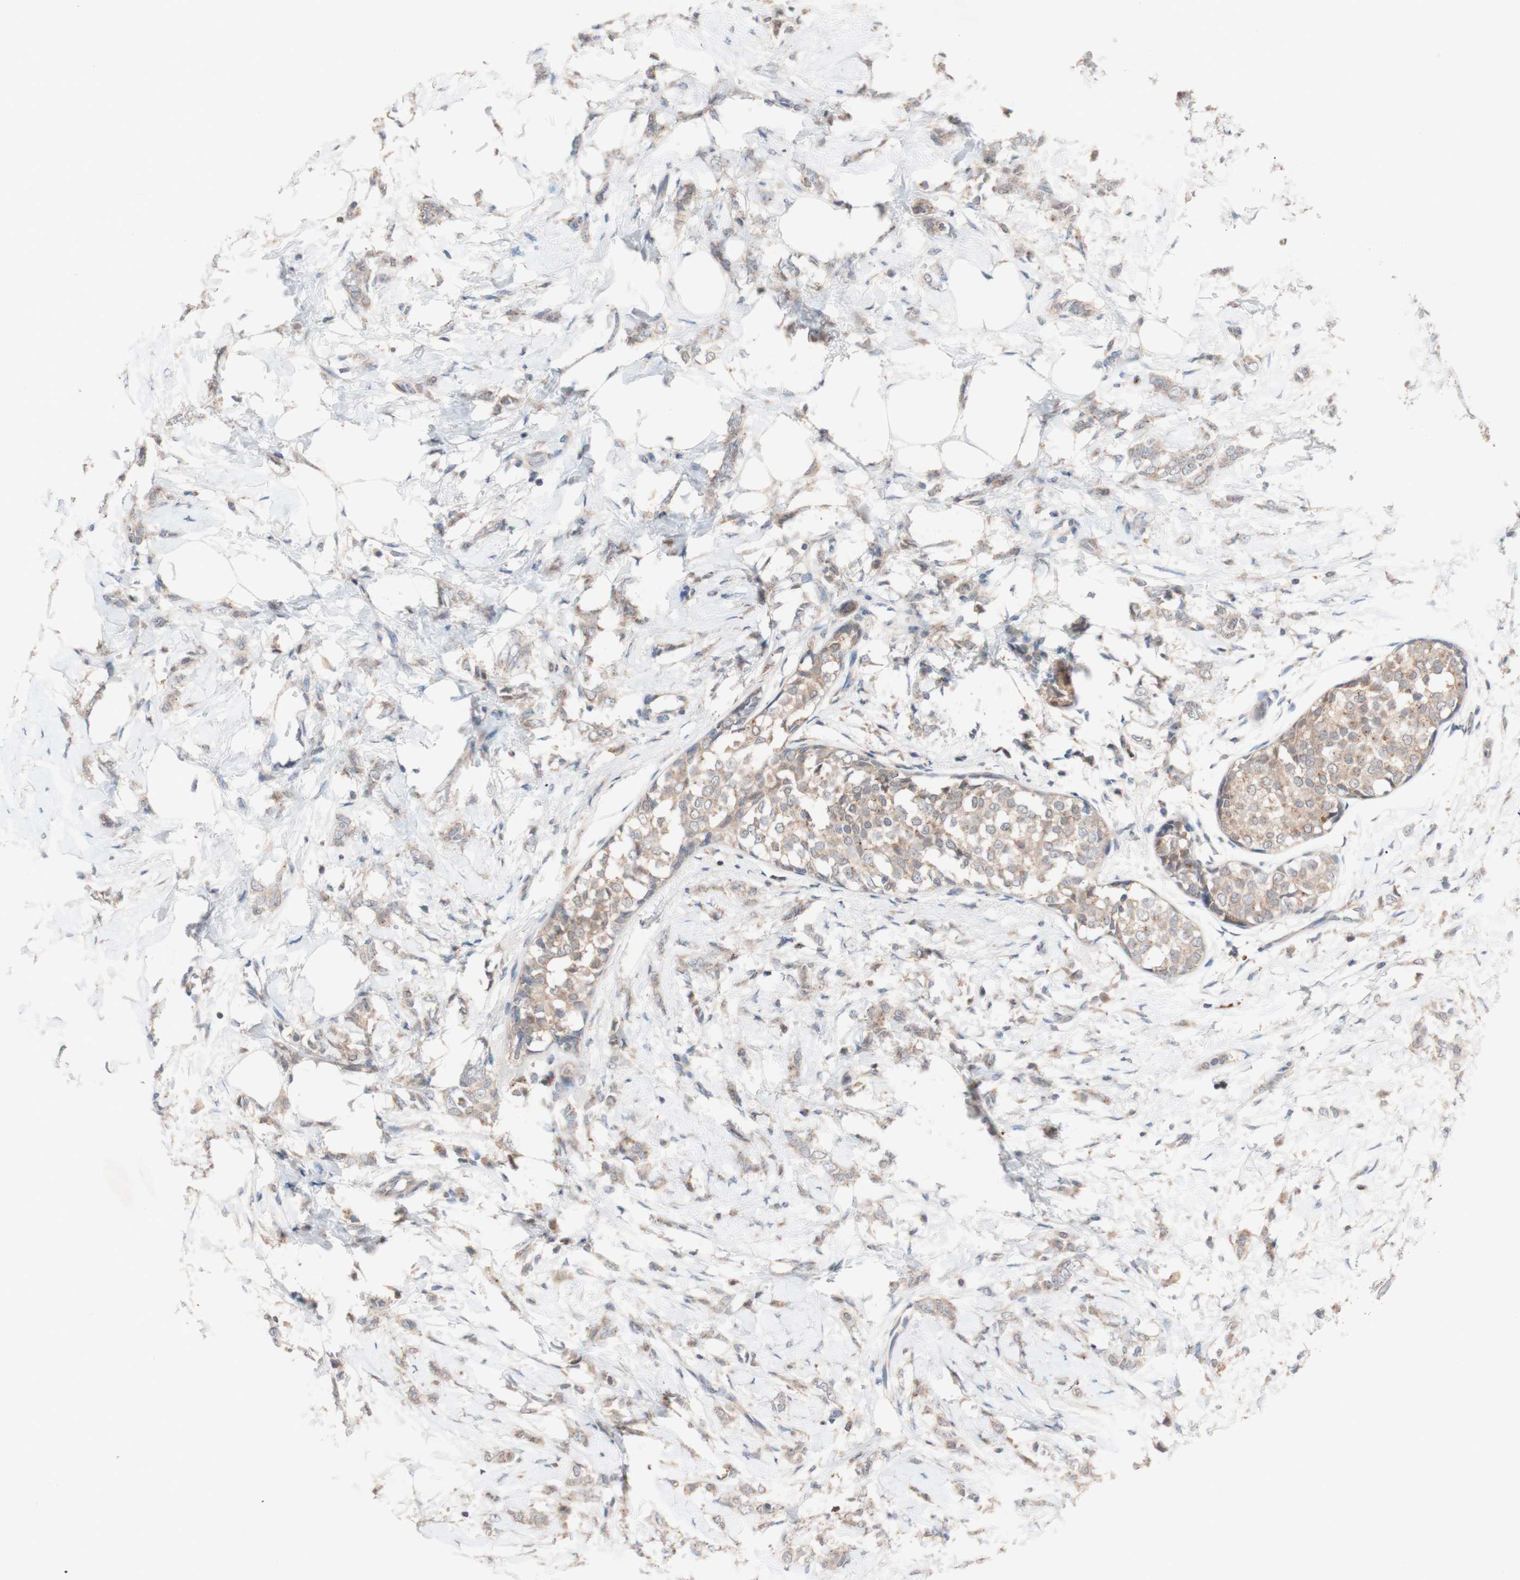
{"staining": {"intensity": "weak", "quantity": ">75%", "location": "cytoplasmic/membranous"}, "tissue": "breast cancer", "cell_type": "Tumor cells", "image_type": "cancer", "snomed": [{"axis": "morphology", "description": "Lobular carcinoma, in situ"}, {"axis": "morphology", "description": "Lobular carcinoma"}, {"axis": "topography", "description": "Breast"}], "caption": "An IHC photomicrograph of tumor tissue is shown. Protein staining in brown shows weak cytoplasmic/membranous positivity in lobular carcinoma in situ (breast) within tumor cells.", "gene": "PEX2", "patient": {"sex": "female", "age": 41}}